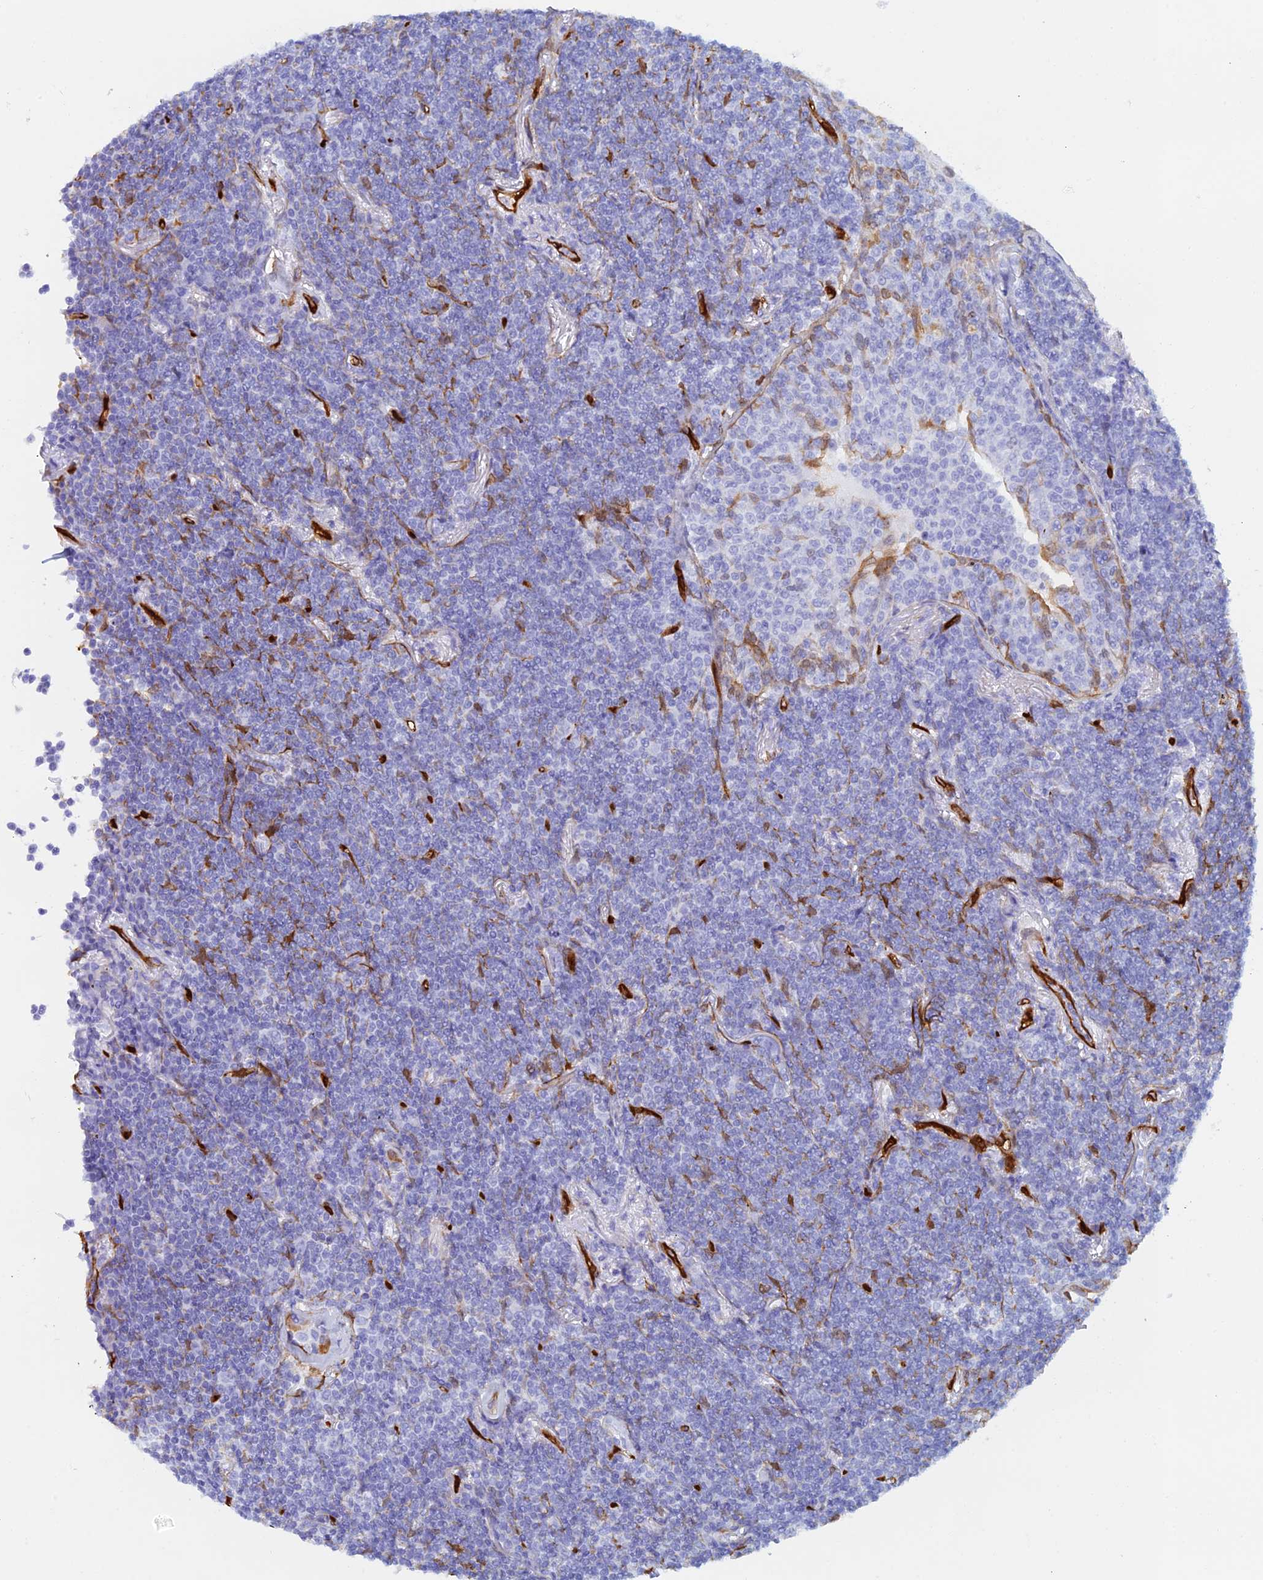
{"staining": {"intensity": "negative", "quantity": "none", "location": "none"}, "tissue": "lymphoma", "cell_type": "Tumor cells", "image_type": "cancer", "snomed": [{"axis": "morphology", "description": "Malignant lymphoma, non-Hodgkin's type, Low grade"}, {"axis": "topography", "description": "Lung"}], "caption": "Image shows no protein staining in tumor cells of lymphoma tissue.", "gene": "CRIP2", "patient": {"sex": "female", "age": 71}}